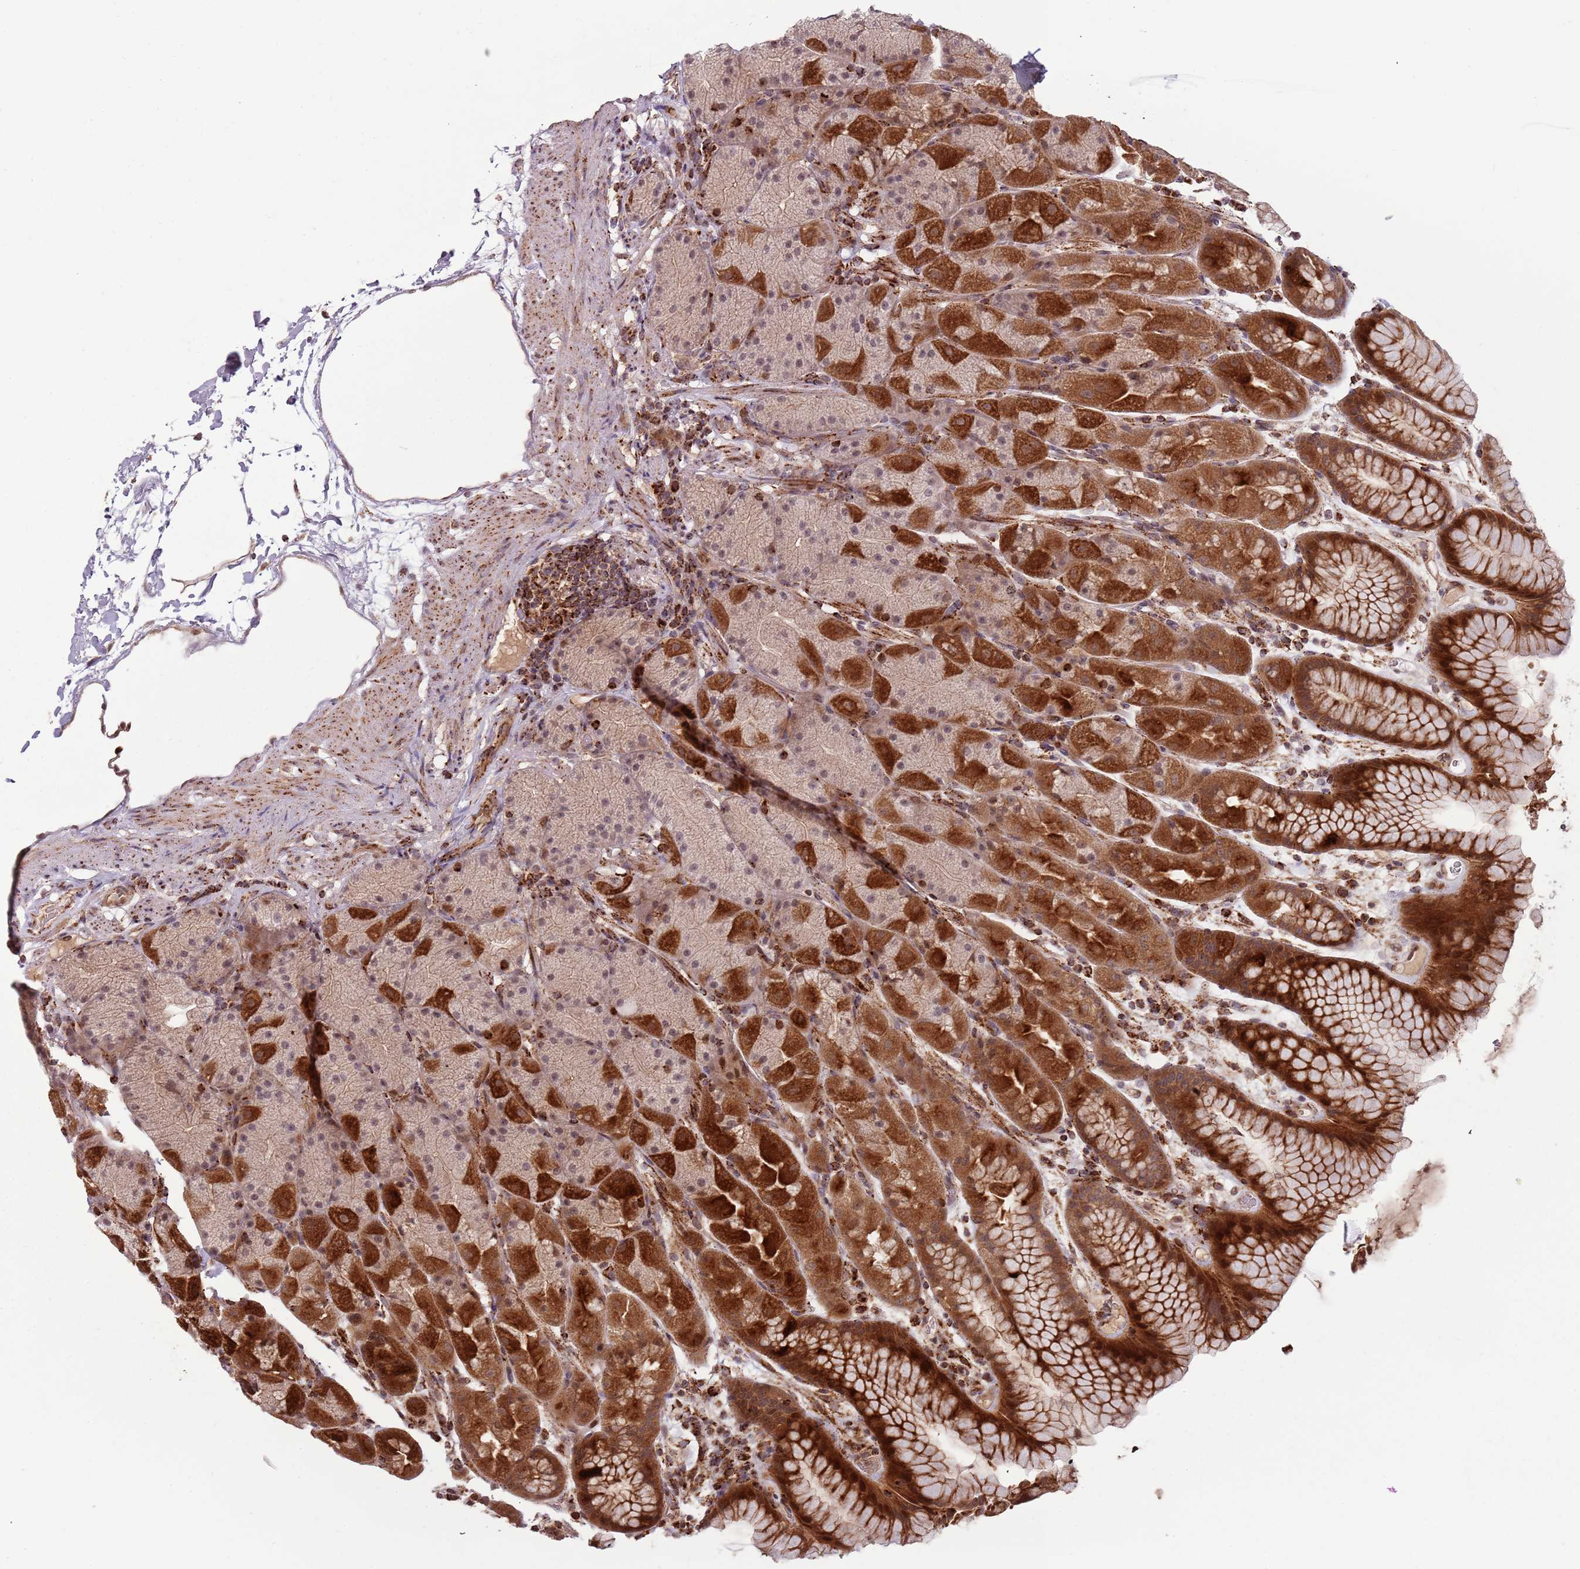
{"staining": {"intensity": "strong", "quantity": "25%-75%", "location": "cytoplasmic/membranous,nuclear"}, "tissue": "stomach", "cell_type": "Glandular cells", "image_type": "normal", "snomed": [{"axis": "morphology", "description": "Normal tissue, NOS"}, {"axis": "topography", "description": "Stomach, upper"}, {"axis": "topography", "description": "Stomach, lower"}], "caption": "Approximately 25%-75% of glandular cells in benign human stomach show strong cytoplasmic/membranous,nuclear protein expression as visualized by brown immunohistochemical staining.", "gene": "ULK3", "patient": {"sex": "male", "age": 67}}